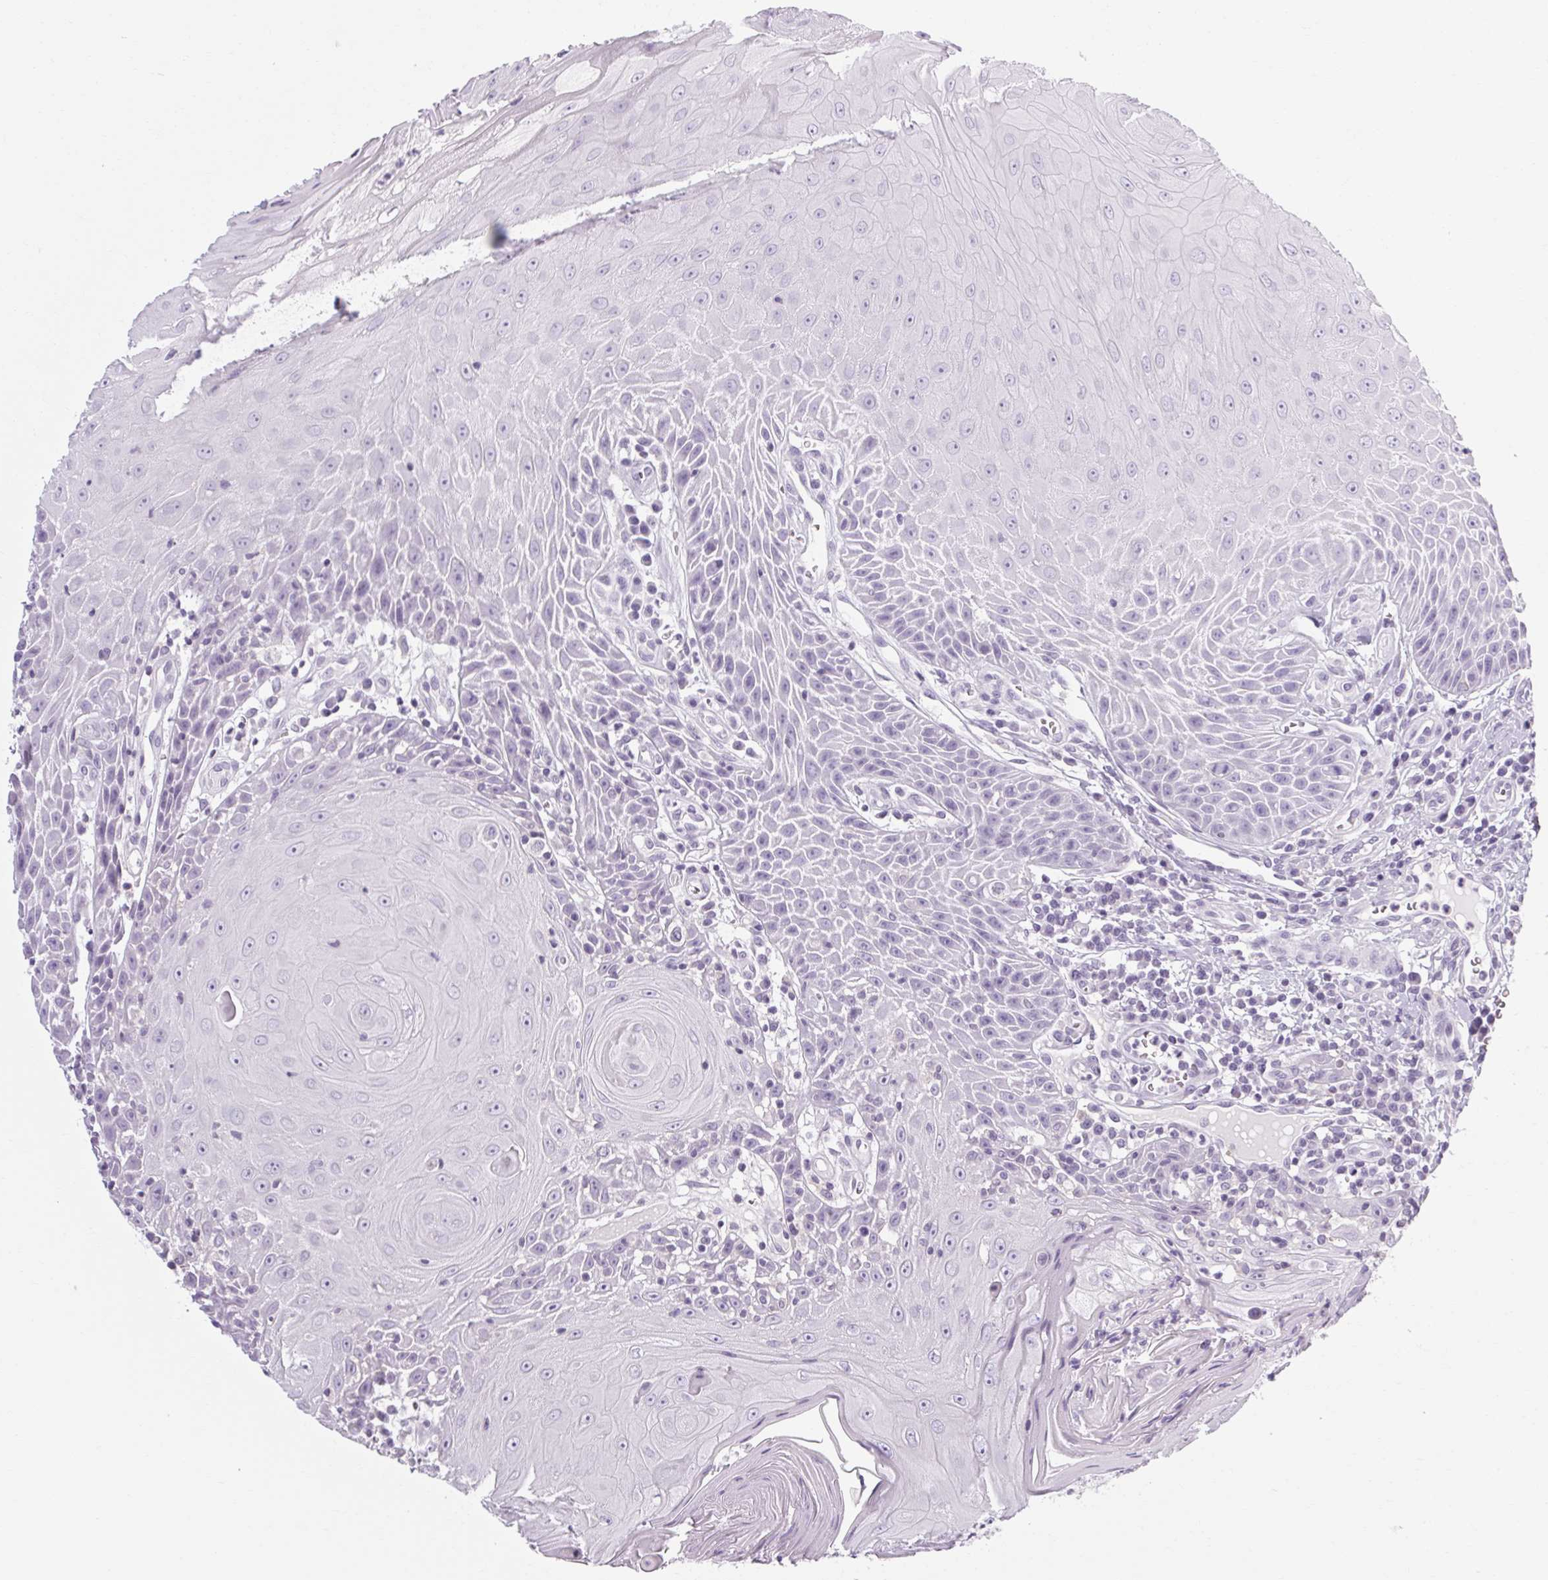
{"staining": {"intensity": "negative", "quantity": "none", "location": "none"}, "tissue": "head and neck cancer", "cell_type": "Tumor cells", "image_type": "cancer", "snomed": [{"axis": "morphology", "description": "Squamous cell carcinoma, NOS"}, {"axis": "topography", "description": "Head-Neck"}], "caption": "Head and neck squamous cell carcinoma was stained to show a protein in brown. There is no significant positivity in tumor cells.", "gene": "POMC", "patient": {"sex": "male", "age": 52}}